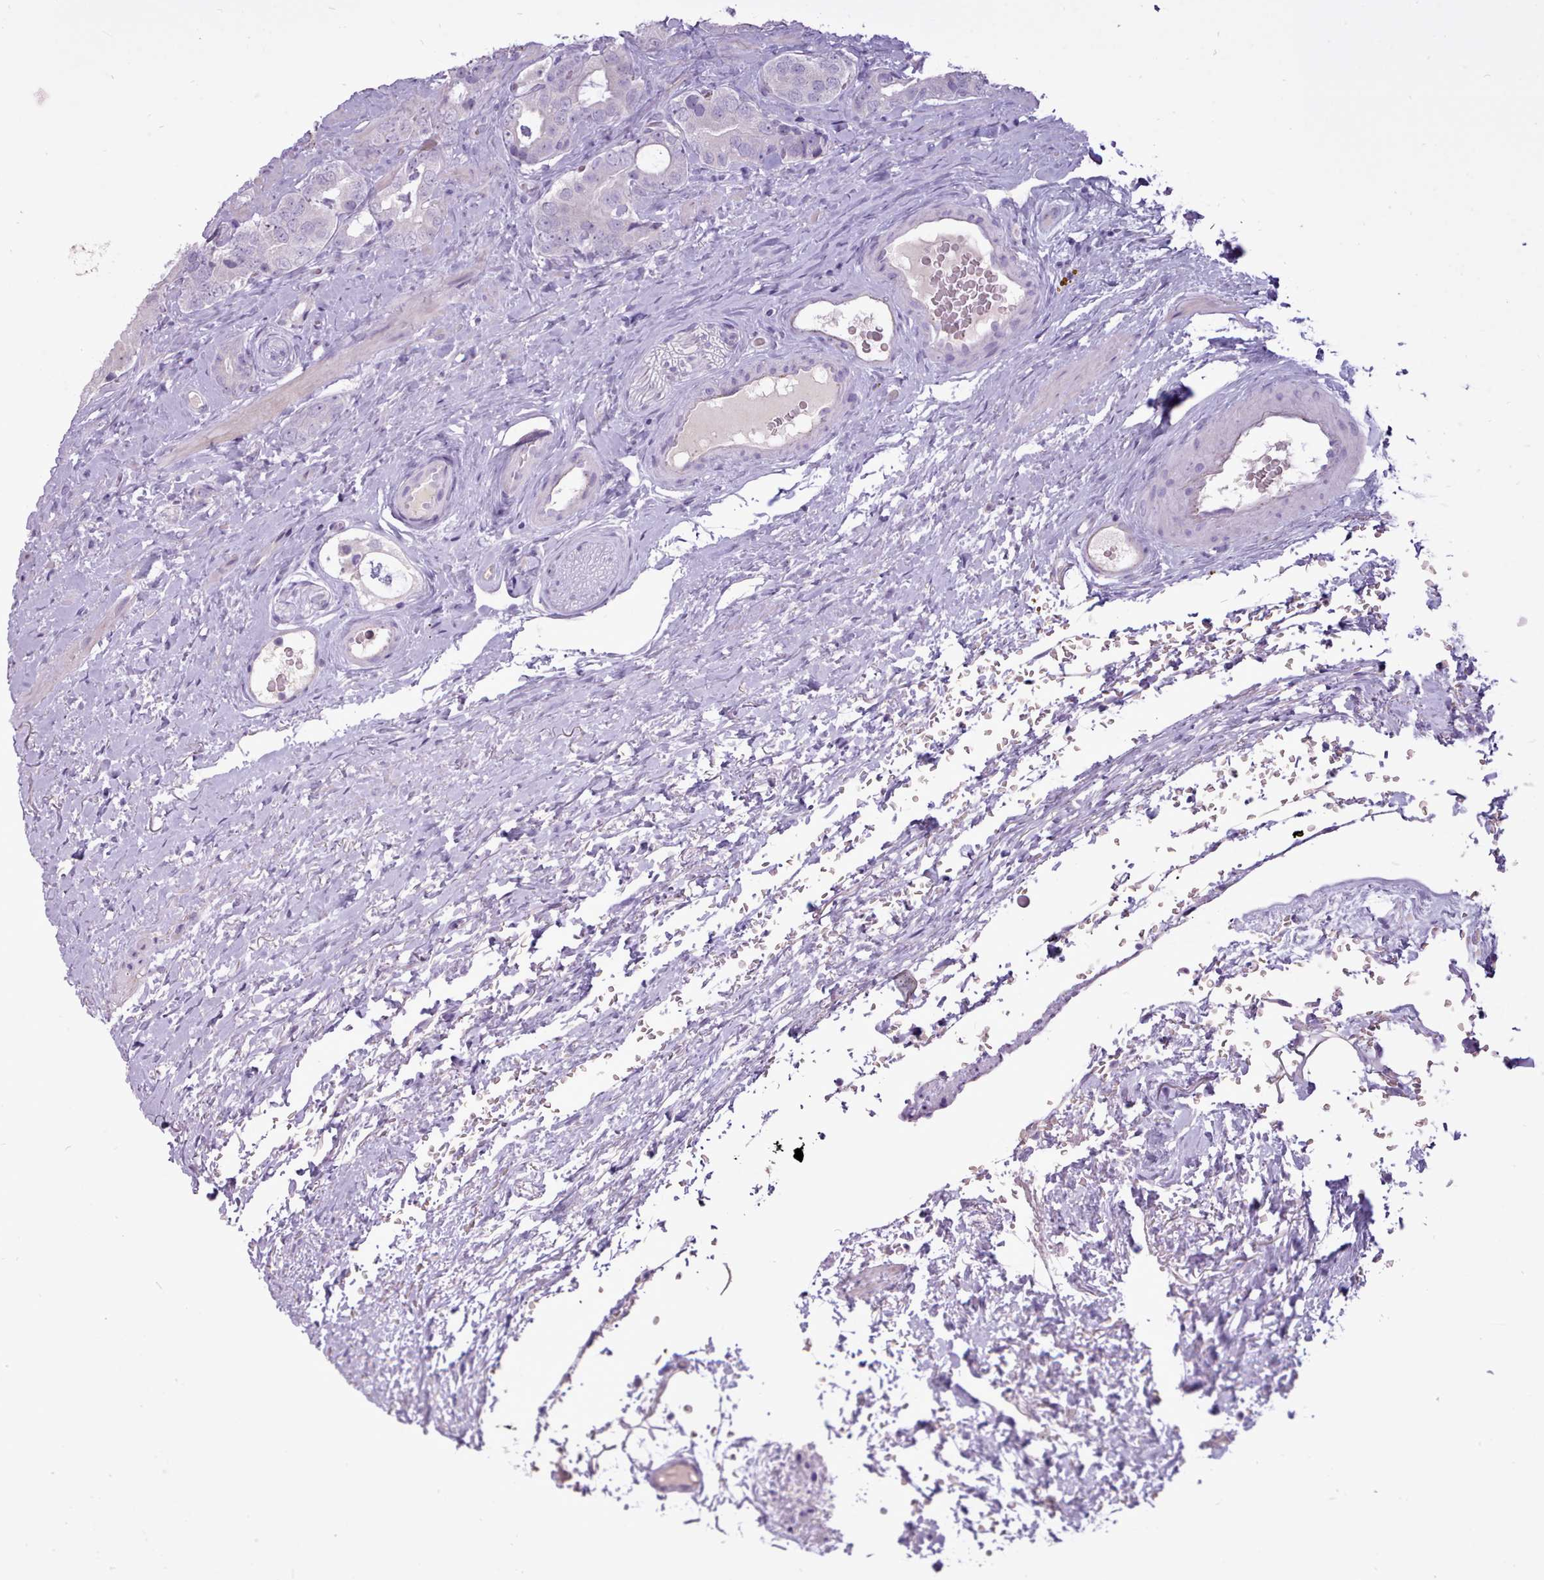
{"staining": {"intensity": "negative", "quantity": "none", "location": "none"}, "tissue": "prostate cancer", "cell_type": "Tumor cells", "image_type": "cancer", "snomed": [{"axis": "morphology", "description": "Adenocarcinoma, High grade"}, {"axis": "topography", "description": "Prostate"}], "caption": "Protein analysis of prostate high-grade adenocarcinoma reveals no significant expression in tumor cells.", "gene": "ATRAID", "patient": {"sex": "male", "age": 71}}